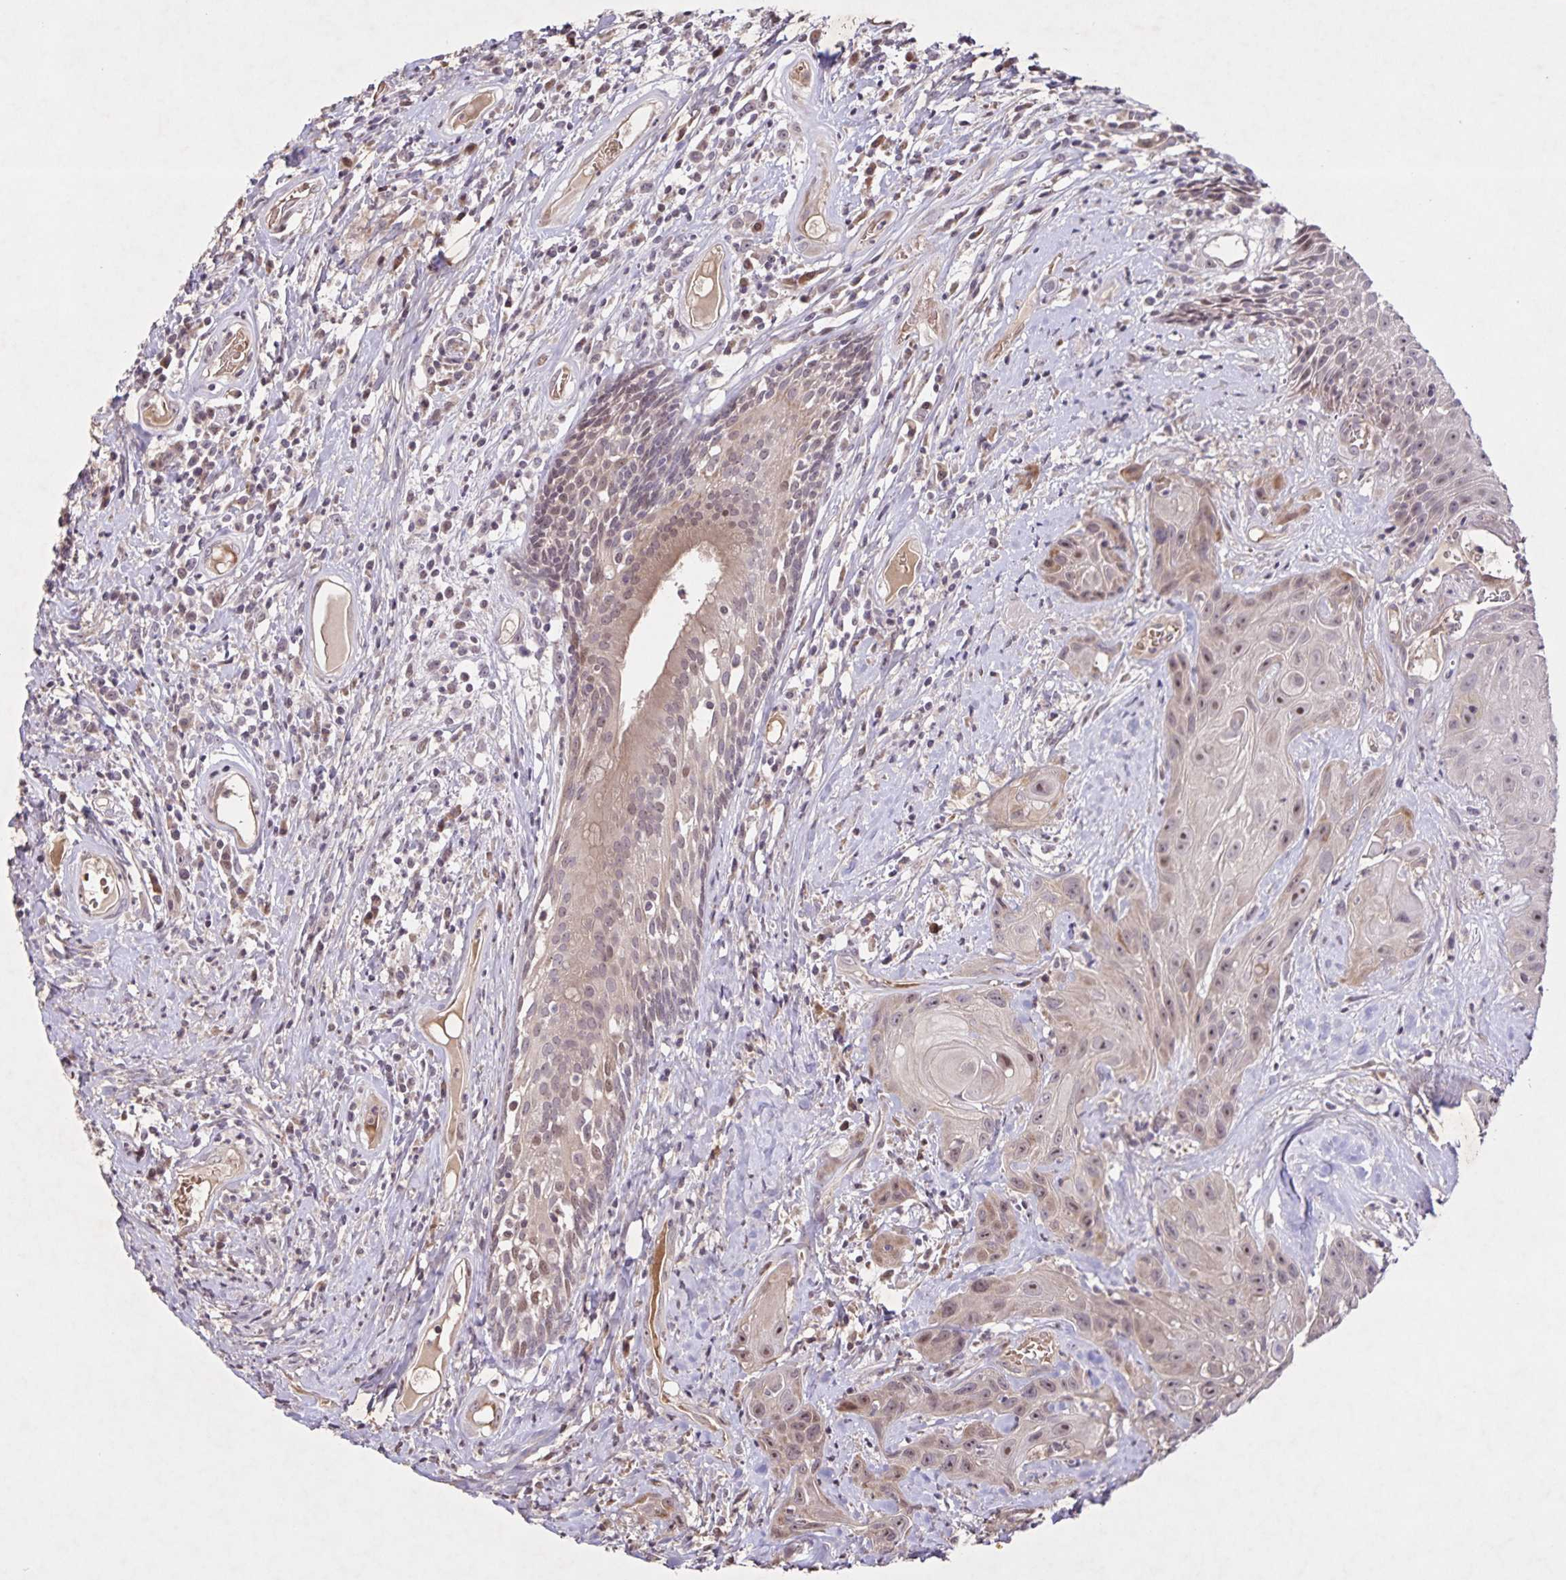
{"staining": {"intensity": "weak", "quantity": "25%-75%", "location": "cytoplasmic/membranous,nuclear"}, "tissue": "head and neck cancer", "cell_type": "Tumor cells", "image_type": "cancer", "snomed": [{"axis": "morphology", "description": "Squamous cell carcinoma, NOS"}, {"axis": "topography", "description": "Head-Neck"}], "caption": "Protein analysis of head and neck cancer tissue reveals weak cytoplasmic/membranous and nuclear staining in approximately 25%-75% of tumor cells.", "gene": "GDF2", "patient": {"sex": "male", "age": 57}}